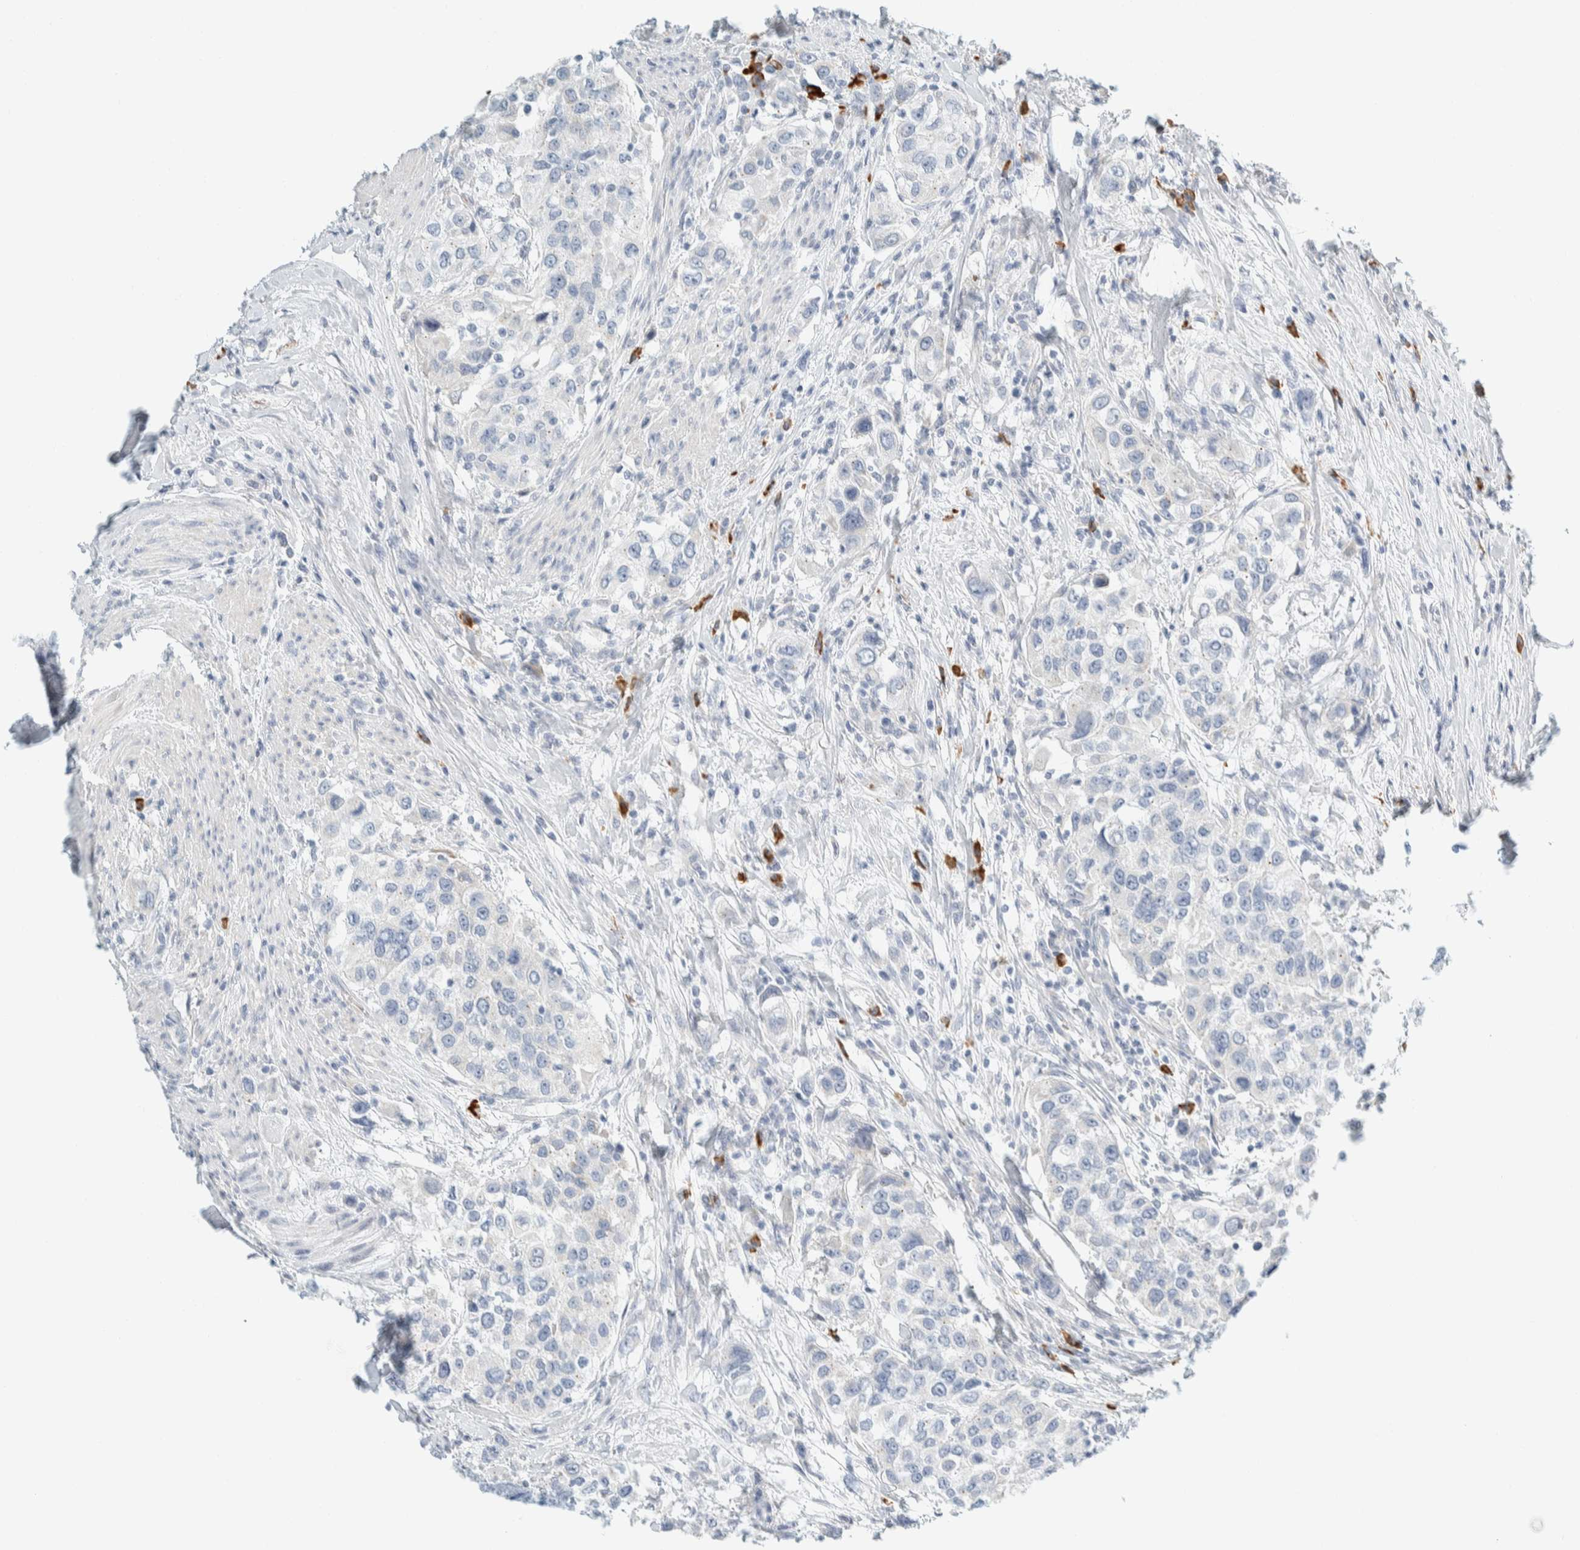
{"staining": {"intensity": "negative", "quantity": "none", "location": "none"}, "tissue": "urothelial cancer", "cell_type": "Tumor cells", "image_type": "cancer", "snomed": [{"axis": "morphology", "description": "Urothelial carcinoma, High grade"}, {"axis": "topography", "description": "Urinary bladder"}], "caption": "A micrograph of human urothelial cancer is negative for staining in tumor cells.", "gene": "ARHGAP27", "patient": {"sex": "female", "age": 80}}